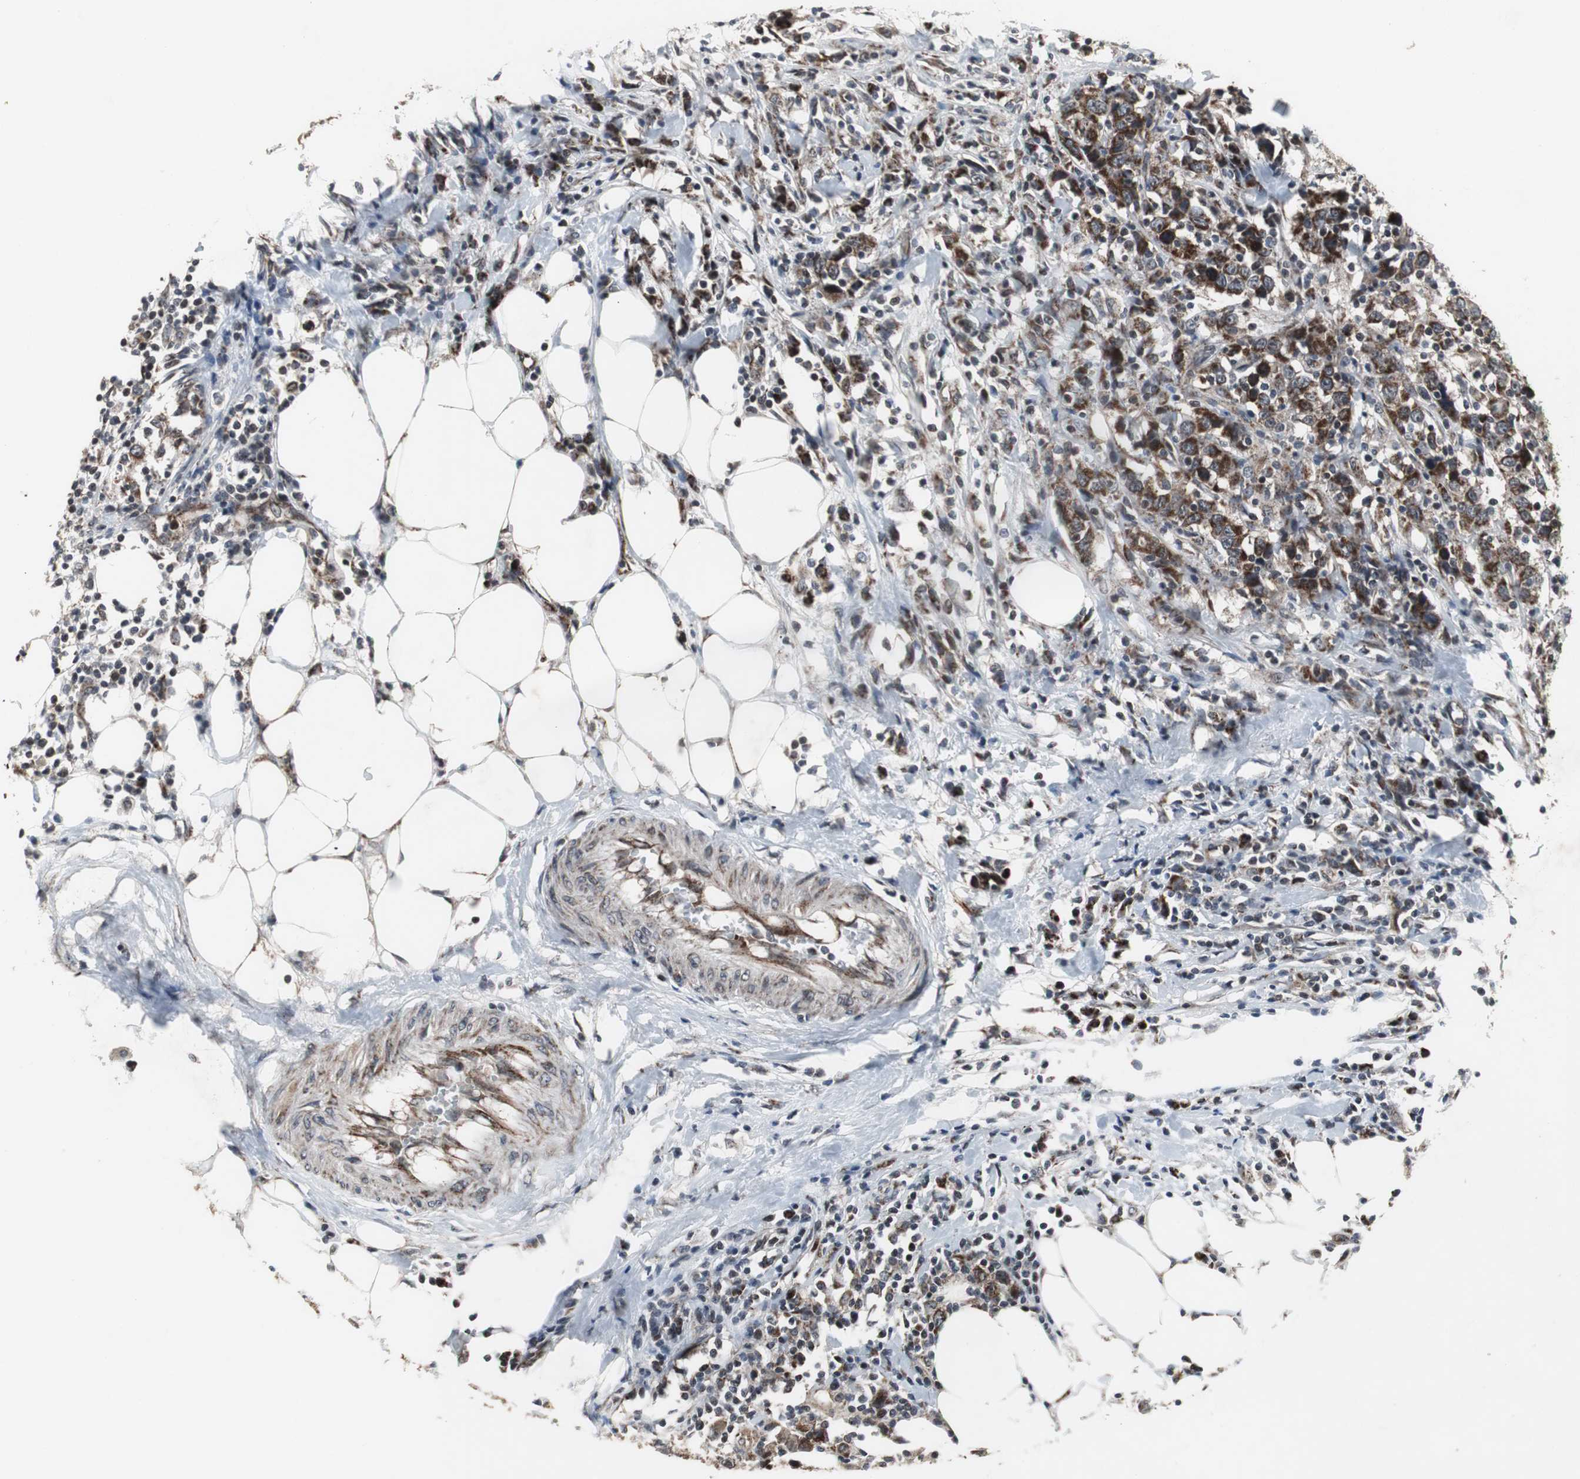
{"staining": {"intensity": "strong", "quantity": ">75%", "location": "cytoplasmic/membranous"}, "tissue": "urothelial cancer", "cell_type": "Tumor cells", "image_type": "cancer", "snomed": [{"axis": "morphology", "description": "Urothelial carcinoma, High grade"}, {"axis": "topography", "description": "Urinary bladder"}], "caption": "Strong cytoplasmic/membranous positivity is present in about >75% of tumor cells in urothelial cancer.", "gene": "MRPL40", "patient": {"sex": "male", "age": 61}}